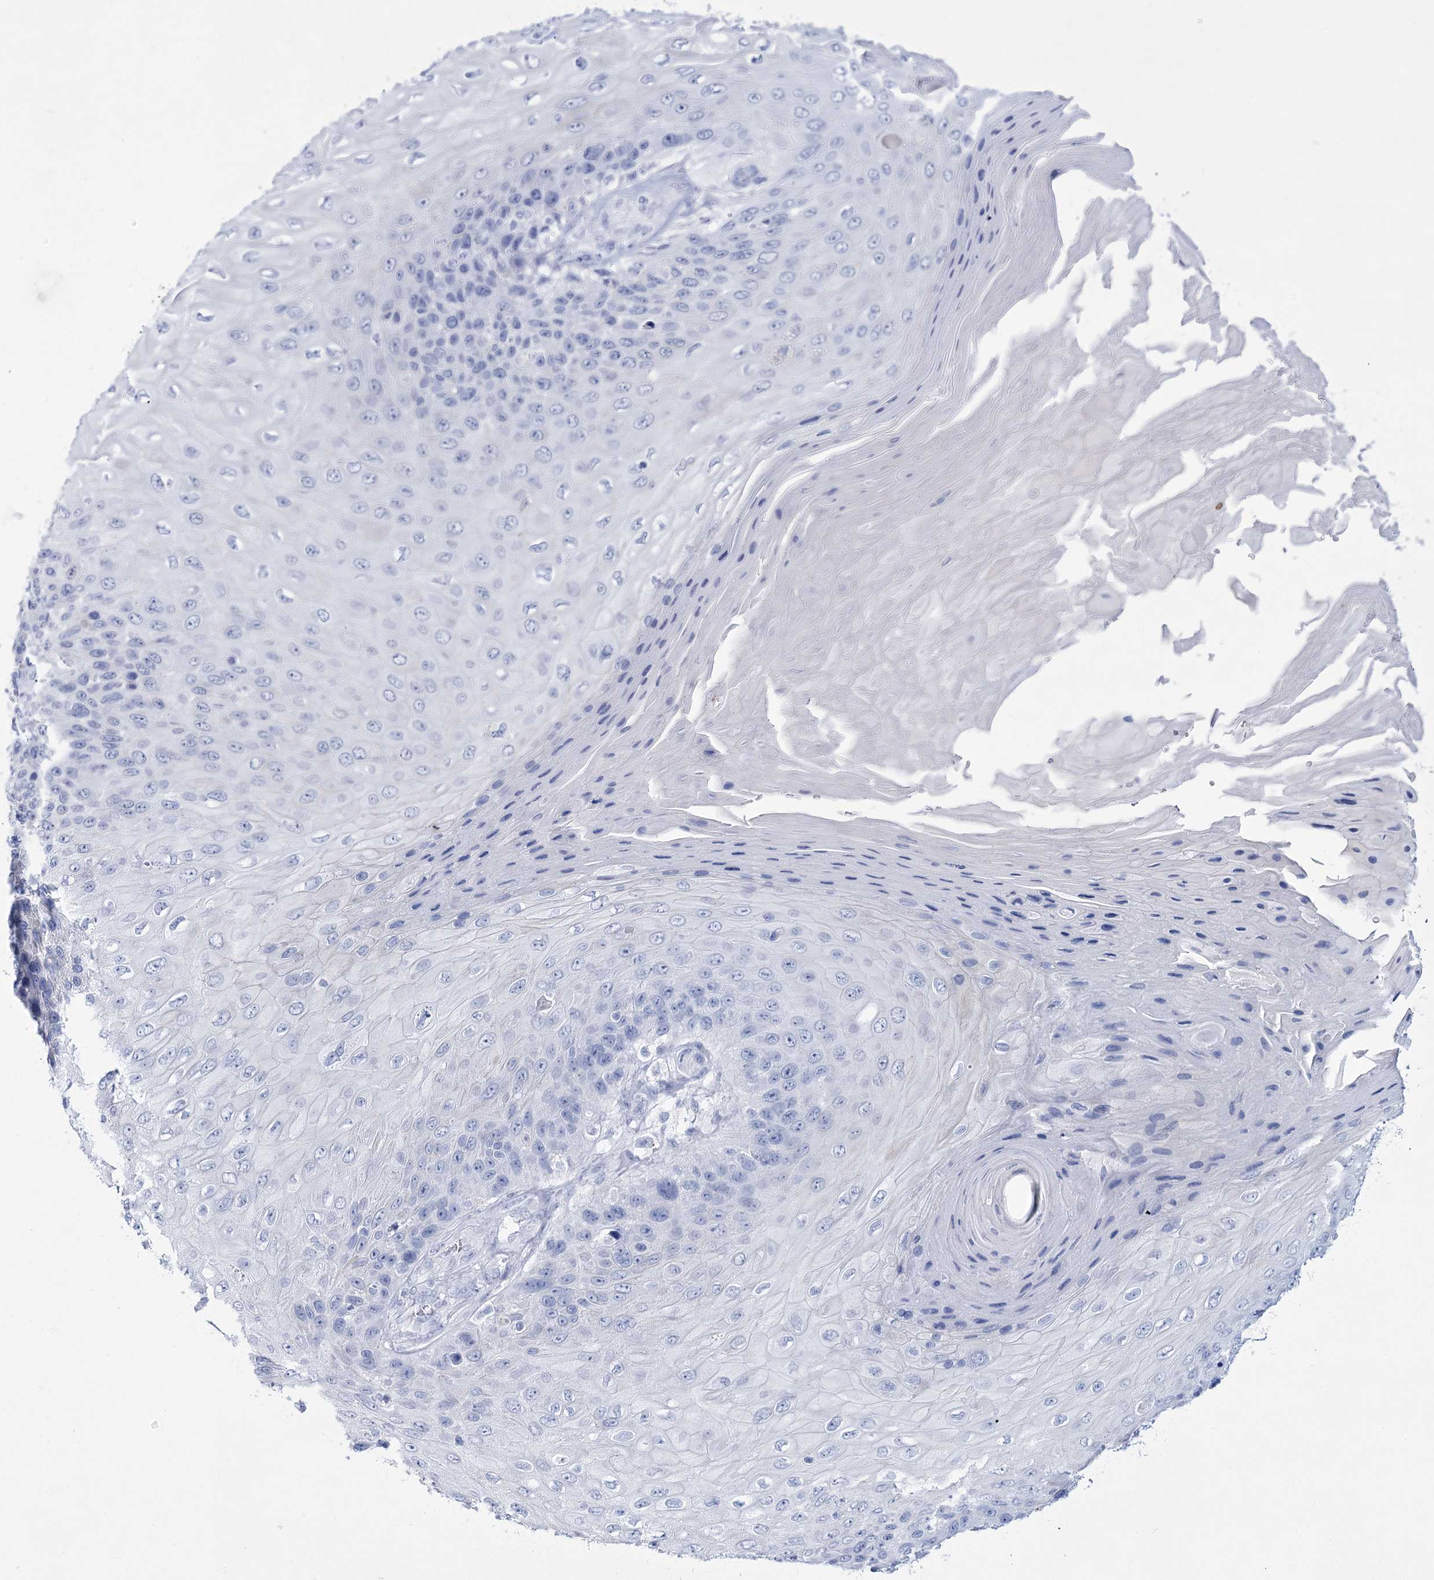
{"staining": {"intensity": "negative", "quantity": "none", "location": "none"}, "tissue": "skin cancer", "cell_type": "Tumor cells", "image_type": "cancer", "snomed": [{"axis": "morphology", "description": "Squamous cell carcinoma, NOS"}, {"axis": "topography", "description": "Skin"}], "caption": "Tumor cells are negative for brown protein staining in skin squamous cell carcinoma. (DAB immunohistochemistry (IHC) with hematoxylin counter stain).", "gene": "RNF186", "patient": {"sex": "female", "age": 88}}